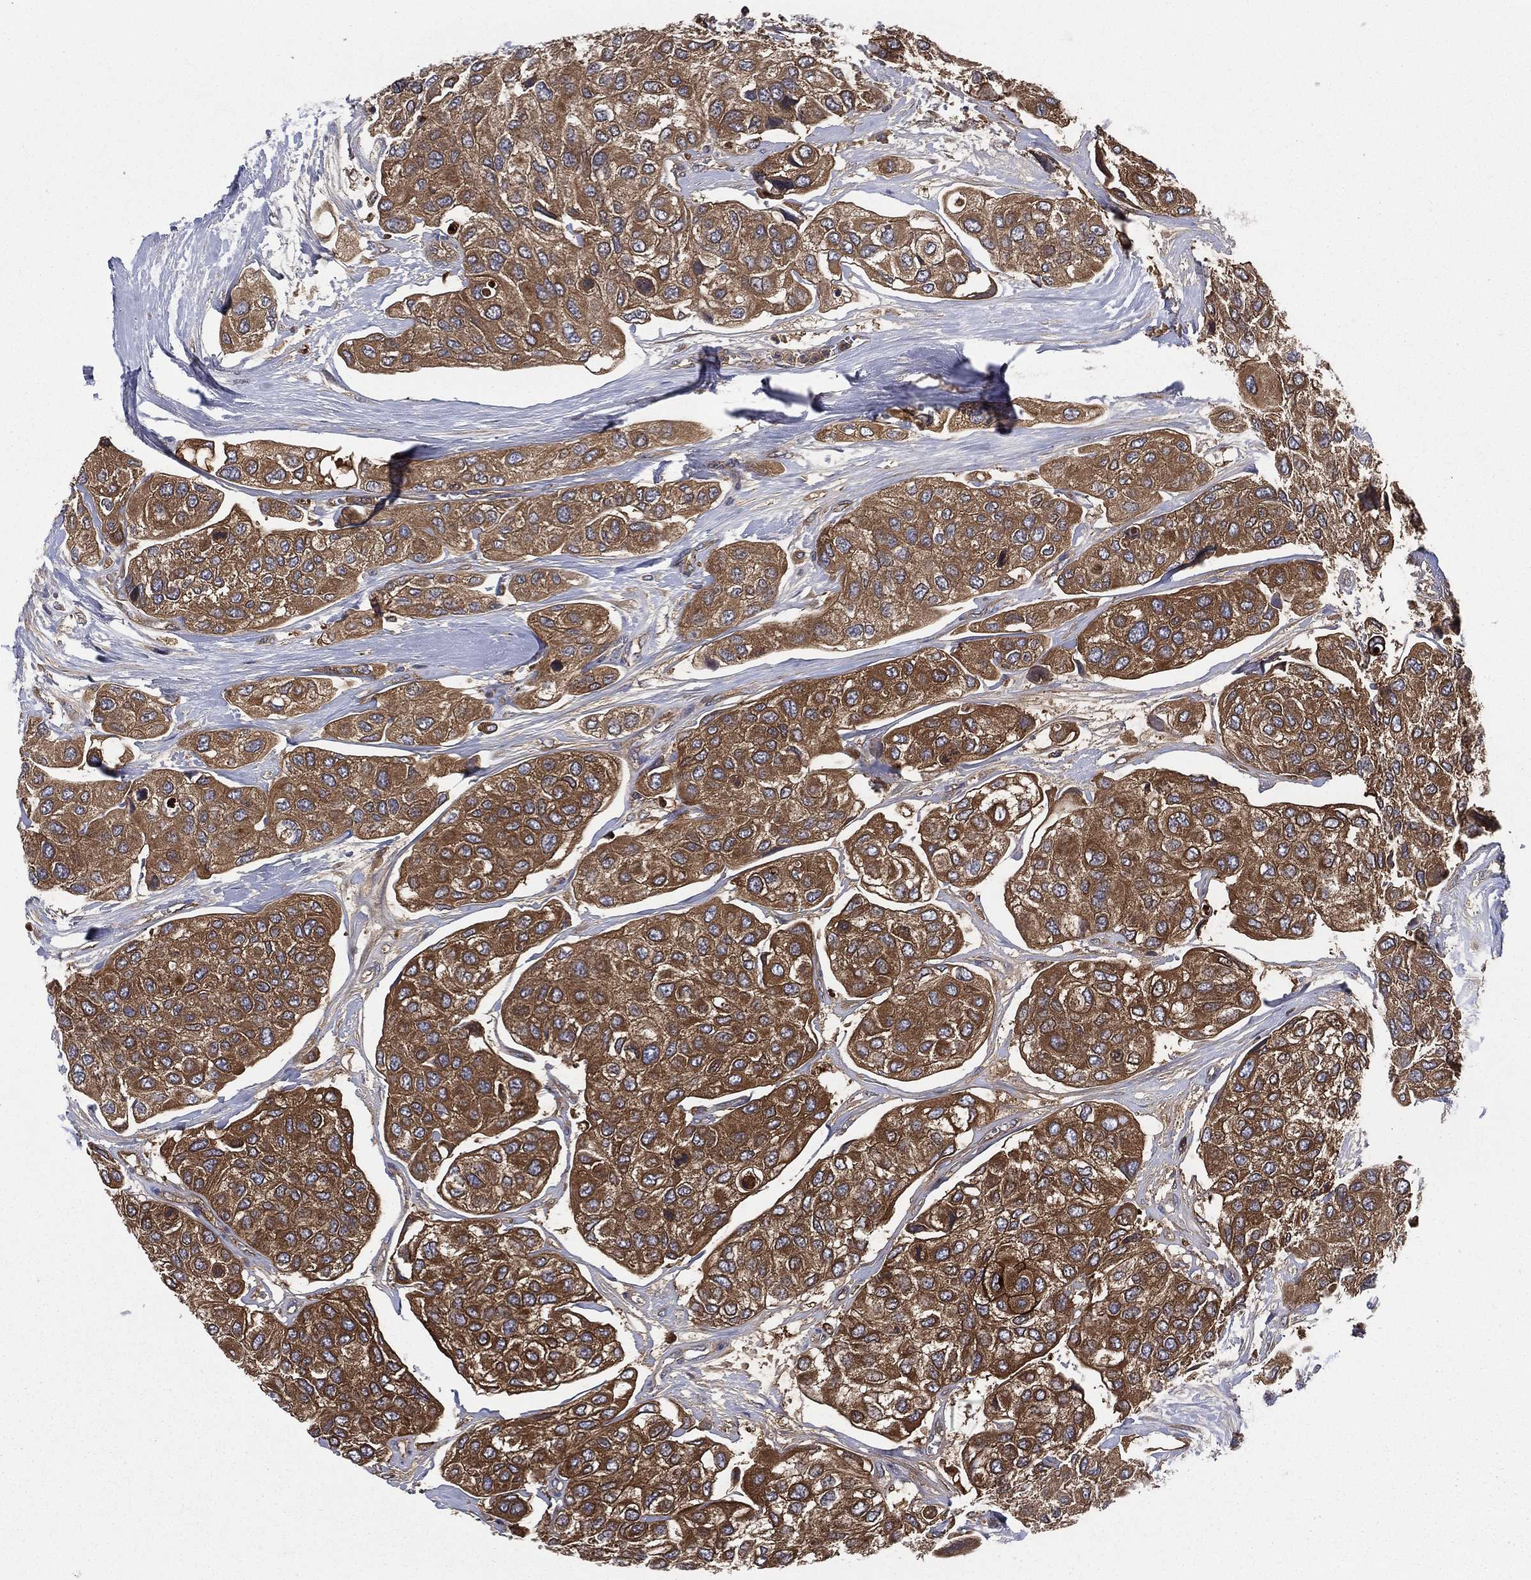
{"staining": {"intensity": "moderate", "quantity": ">75%", "location": "cytoplasmic/membranous"}, "tissue": "urothelial cancer", "cell_type": "Tumor cells", "image_type": "cancer", "snomed": [{"axis": "morphology", "description": "Urothelial carcinoma, High grade"}, {"axis": "topography", "description": "Urinary bladder"}], "caption": "Brown immunohistochemical staining in human urothelial carcinoma (high-grade) demonstrates moderate cytoplasmic/membranous positivity in about >75% of tumor cells. (DAB (3,3'-diaminobenzidine) IHC with brightfield microscopy, high magnification).", "gene": "SMPD3", "patient": {"sex": "male", "age": 77}}